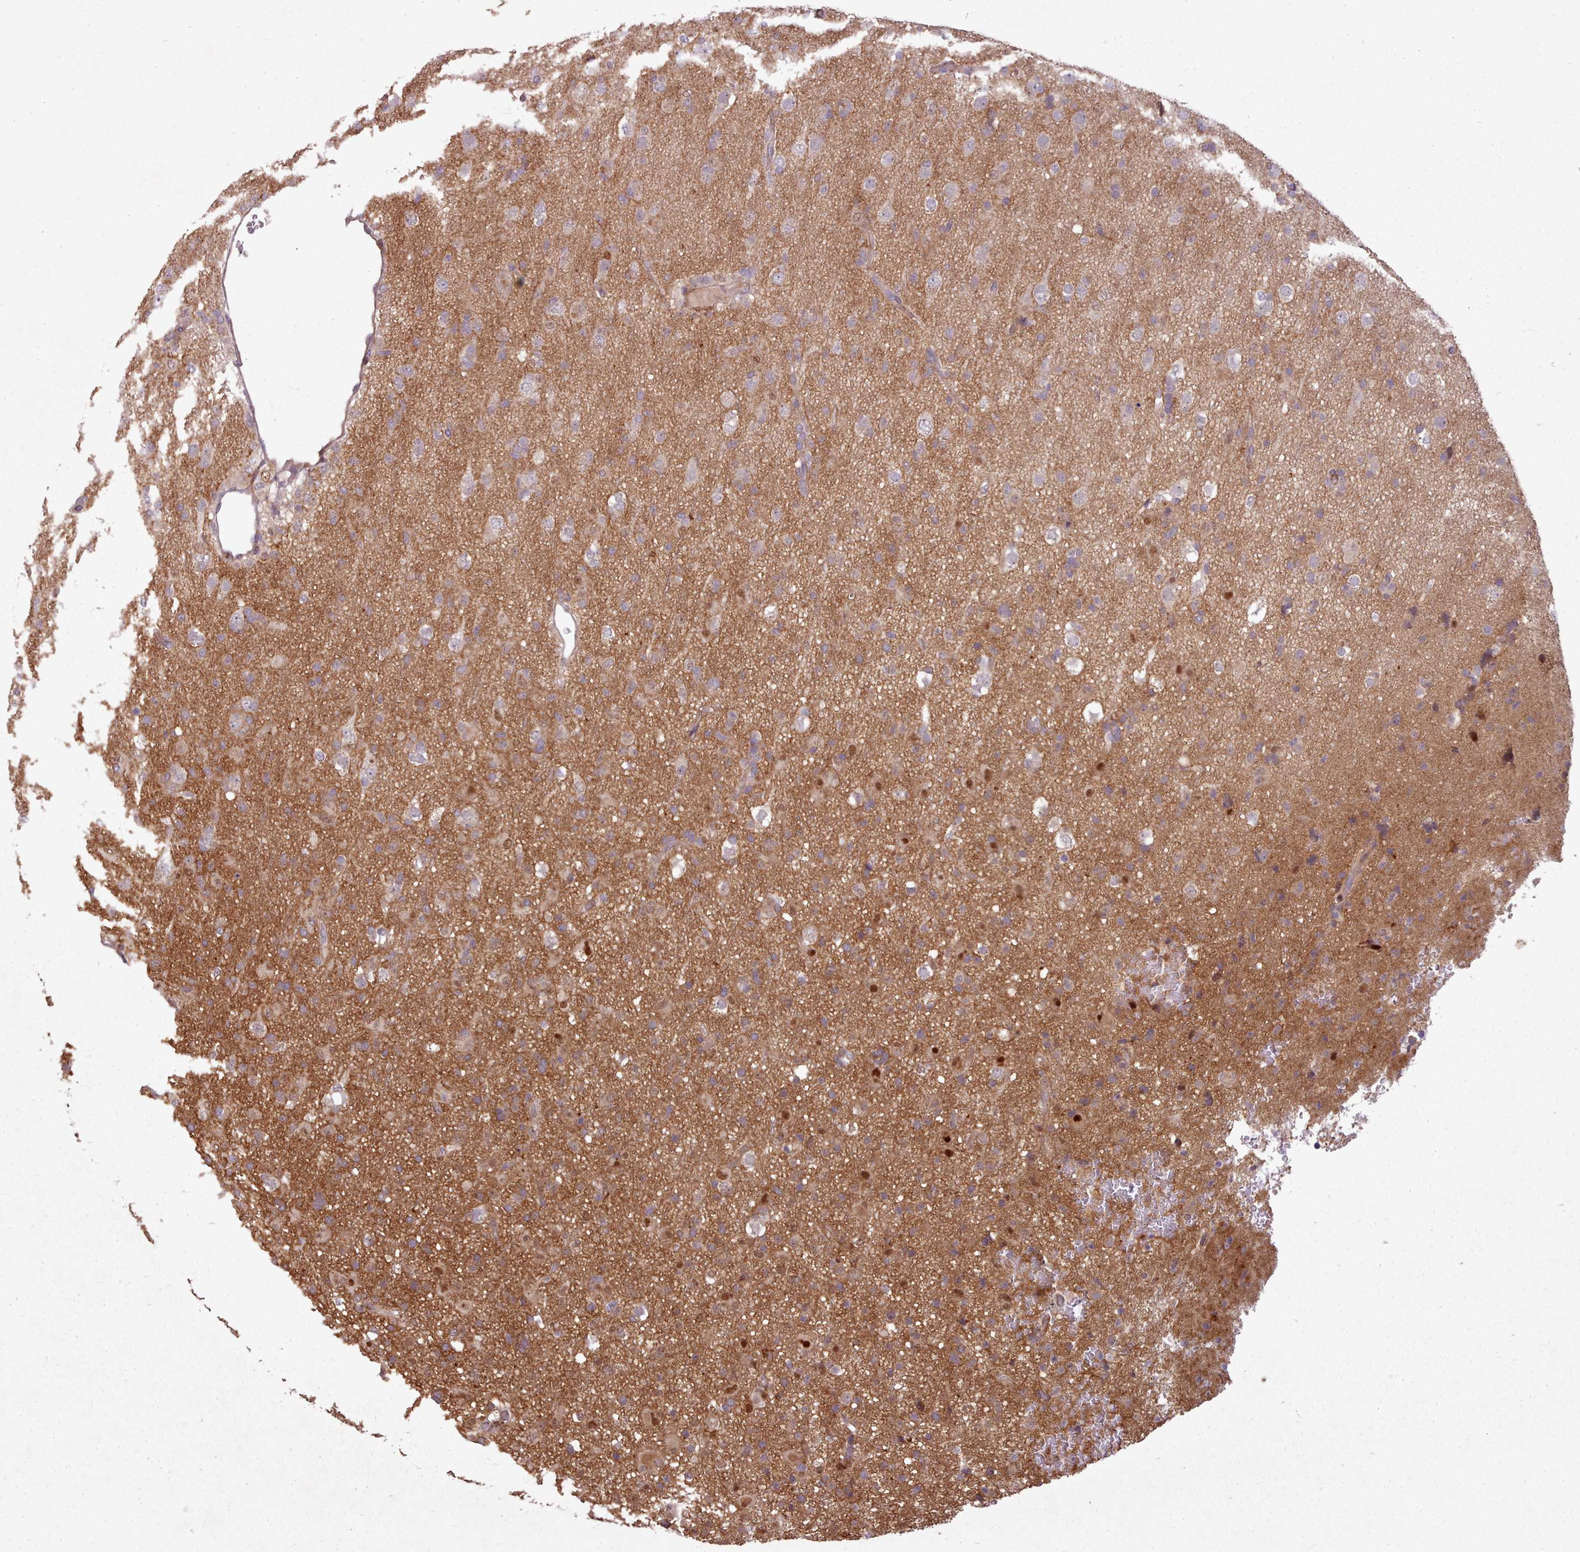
{"staining": {"intensity": "negative", "quantity": "none", "location": "none"}, "tissue": "glioma", "cell_type": "Tumor cells", "image_type": "cancer", "snomed": [{"axis": "morphology", "description": "Glioma, malignant, Low grade"}, {"axis": "topography", "description": "Brain"}], "caption": "A photomicrograph of human malignant glioma (low-grade) is negative for staining in tumor cells.", "gene": "GBGT1", "patient": {"sex": "male", "age": 65}}